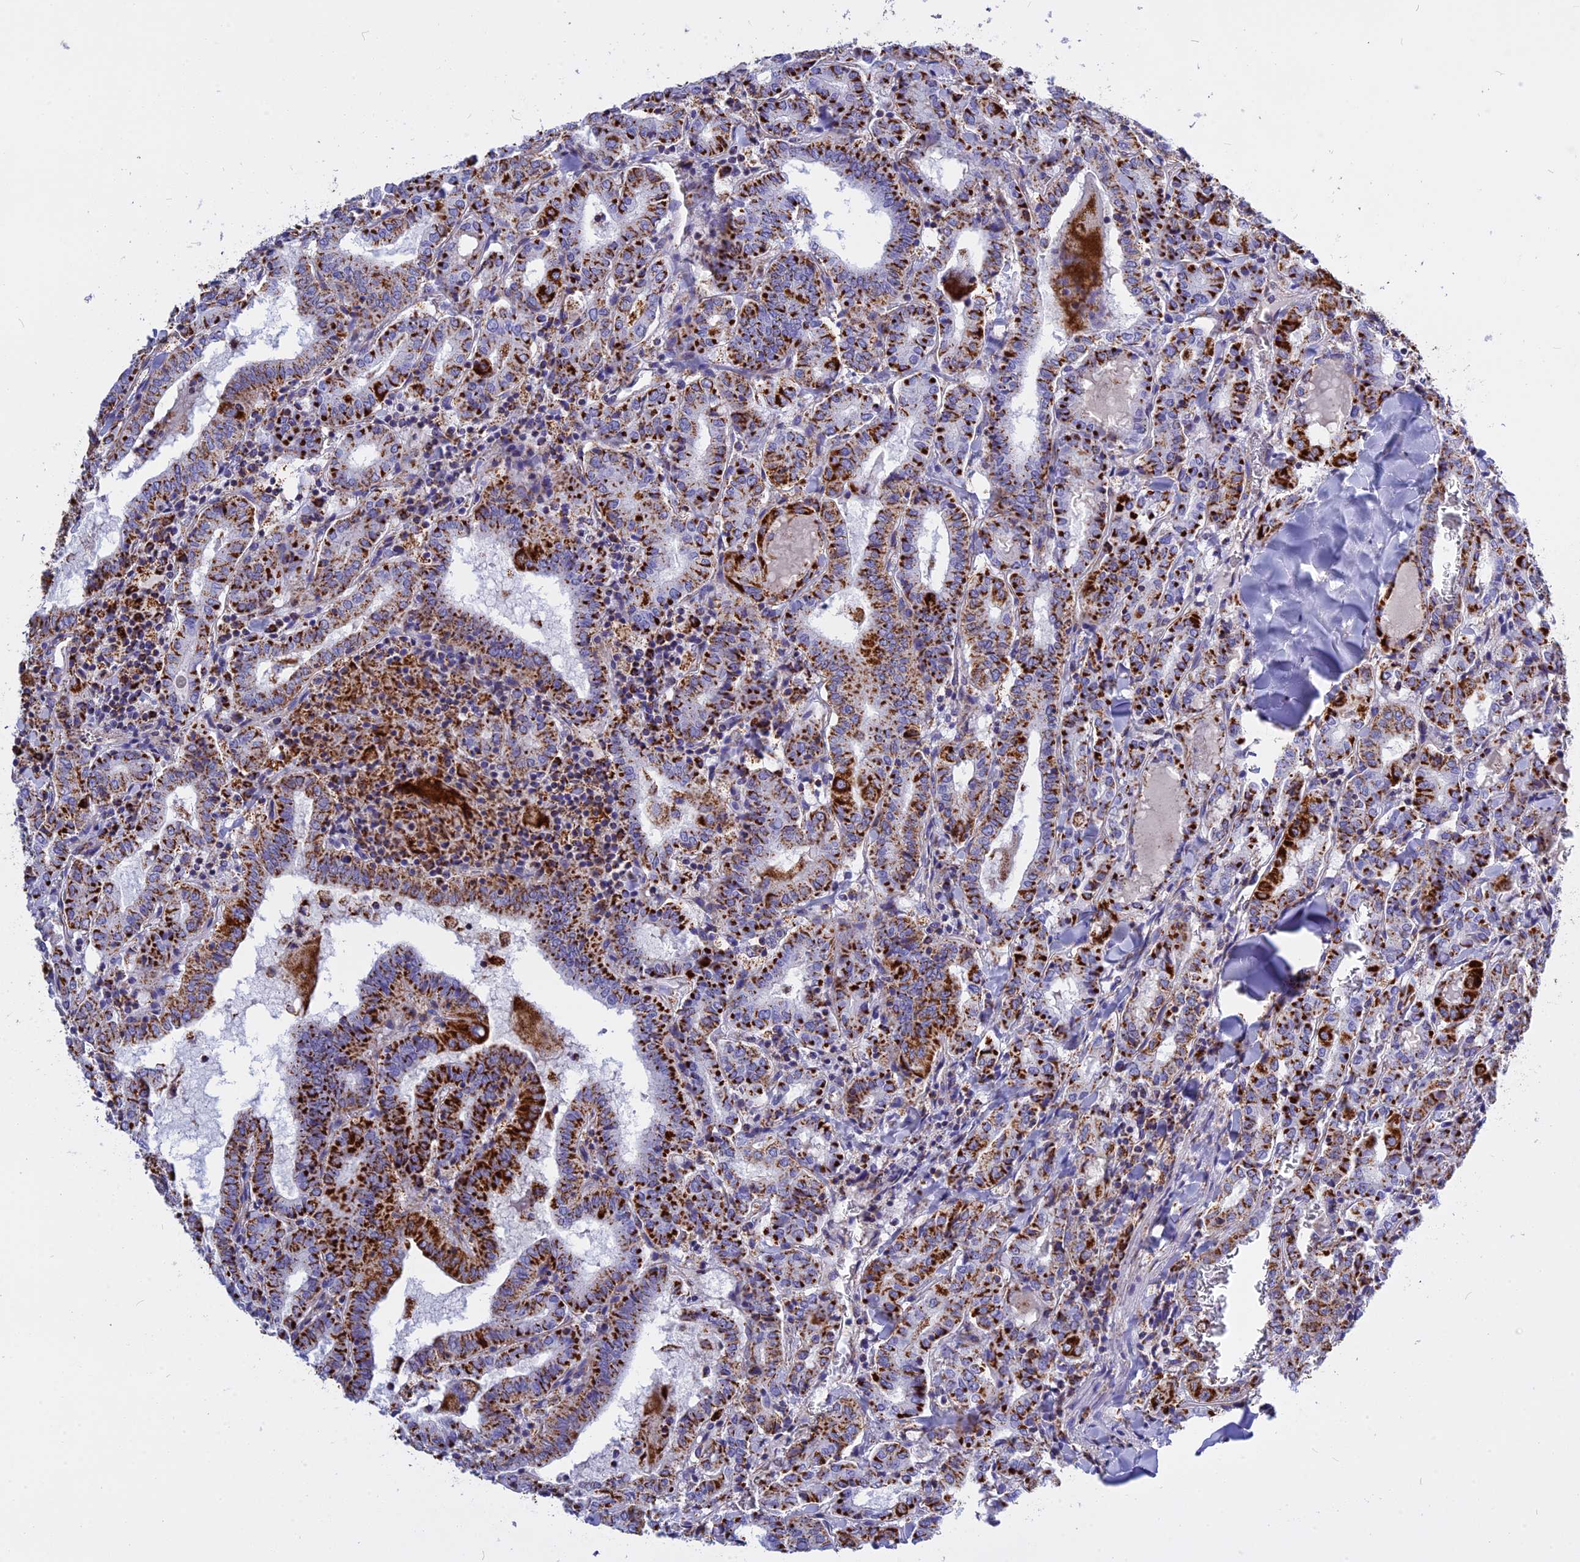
{"staining": {"intensity": "strong", "quantity": ">75%", "location": "cytoplasmic/membranous"}, "tissue": "thyroid cancer", "cell_type": "Tumor cells", "image_type": "cancer", "snomed": [{"axis": "morphology", "description": "Papillary adenocarcinoma, NOS"}, {"axis": "topography", "description": "Thyroid gland"}], "caption": "Papillary adenocarcinoma (thyroid) stained with a brown dye displays strong cytoplasmic/membranous positive staining in about >75% of tumor cells.", "gene": "VDAC2", "patient": {"sex": "female", "age": 72}}